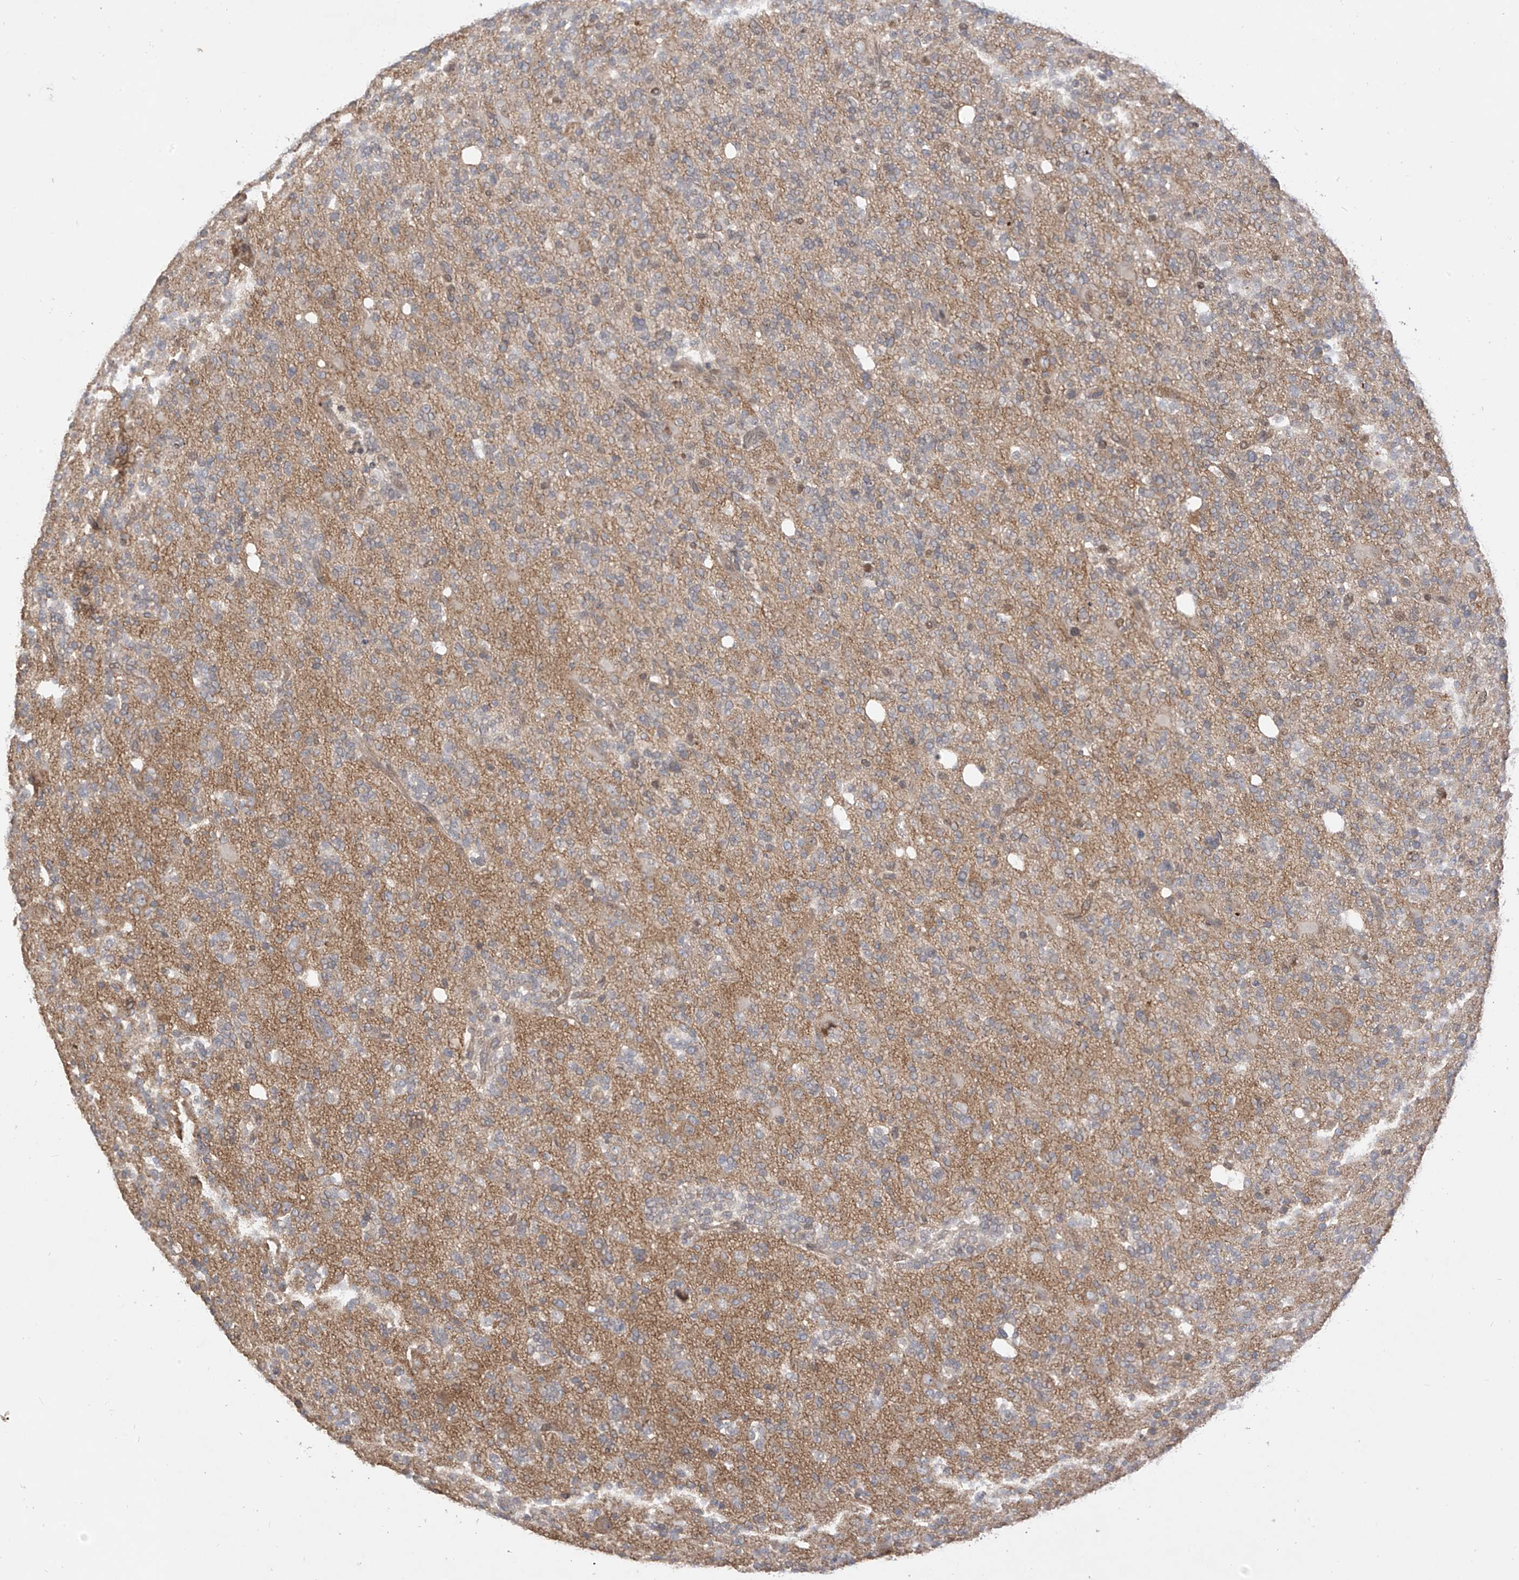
{"staining": {"intensity": "negative", "quantity": "none", "location": "none"}, "tissue": "glioma", "cell_type": "Tumor cells", "image_type": "cancer", "snomed": [{"axis": "morphology", "description": "Glioma, malignant, High grade"}, {"axis": "topography", "description": "Brain"}], "caption": "IHC image of human glioma stained for a protein (brown), which displays no positivity in tumor cells. (Immunohistochemistry, brightfield microscopy, high magnification).", "gene": "MRTFA", "patient": {"sex": "female", "age": 62}}